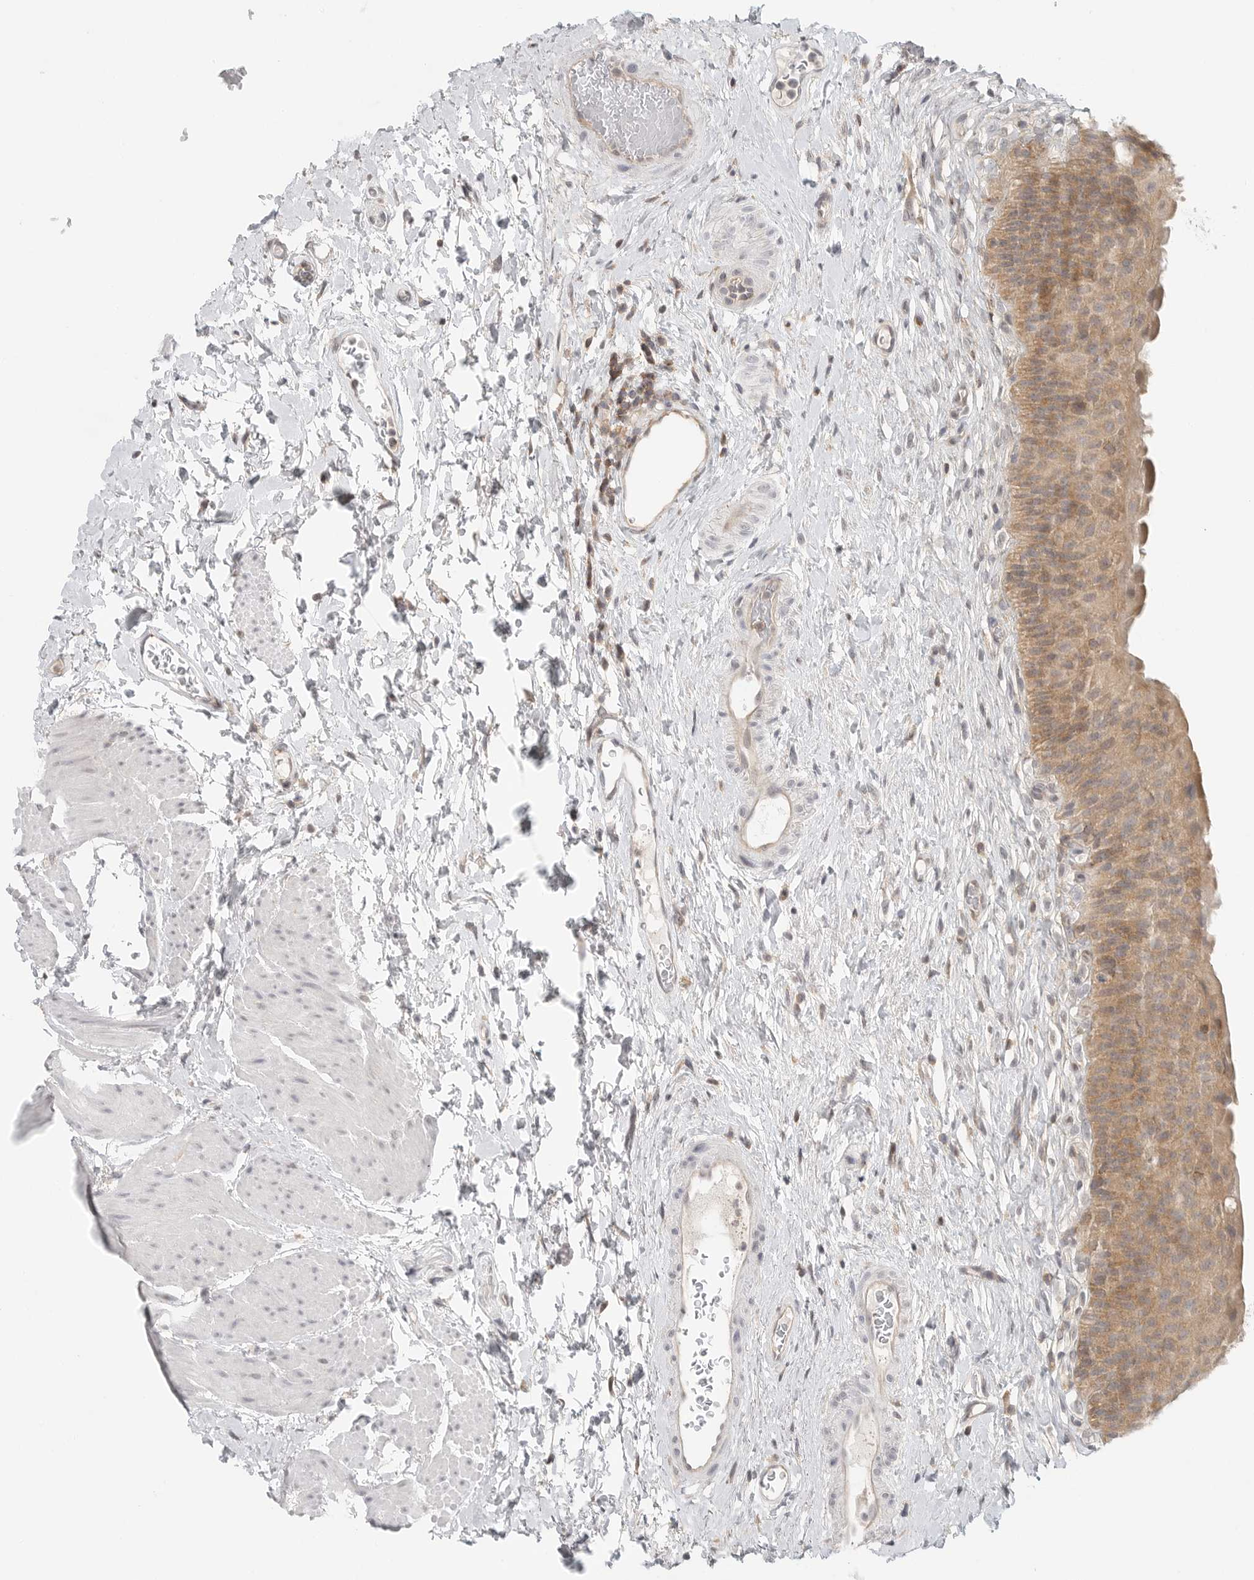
{"staining": {"intensity": "moderate", "quantity": ">75%", "location": "cytoplasmic/membranous"}, "tissue": "urinary bladder", "cell_type": "Urothelial cells", "image_type": "normal", "snomed": [{"axis": "morphology", "description": "Normal tissue, NOS"}, {"axis": "topography", "description": "Urinary bladder"}], "caption": "Moderate cytoplasmic/membranous protein positivity is identified in approximately >75% of urothelial cells in urinary bladder. (brown staining indicates protein expression, while blue staining denotes nuclei).", "gene": "HDAC6", "patient": {"sex": "male", "age": 74}}